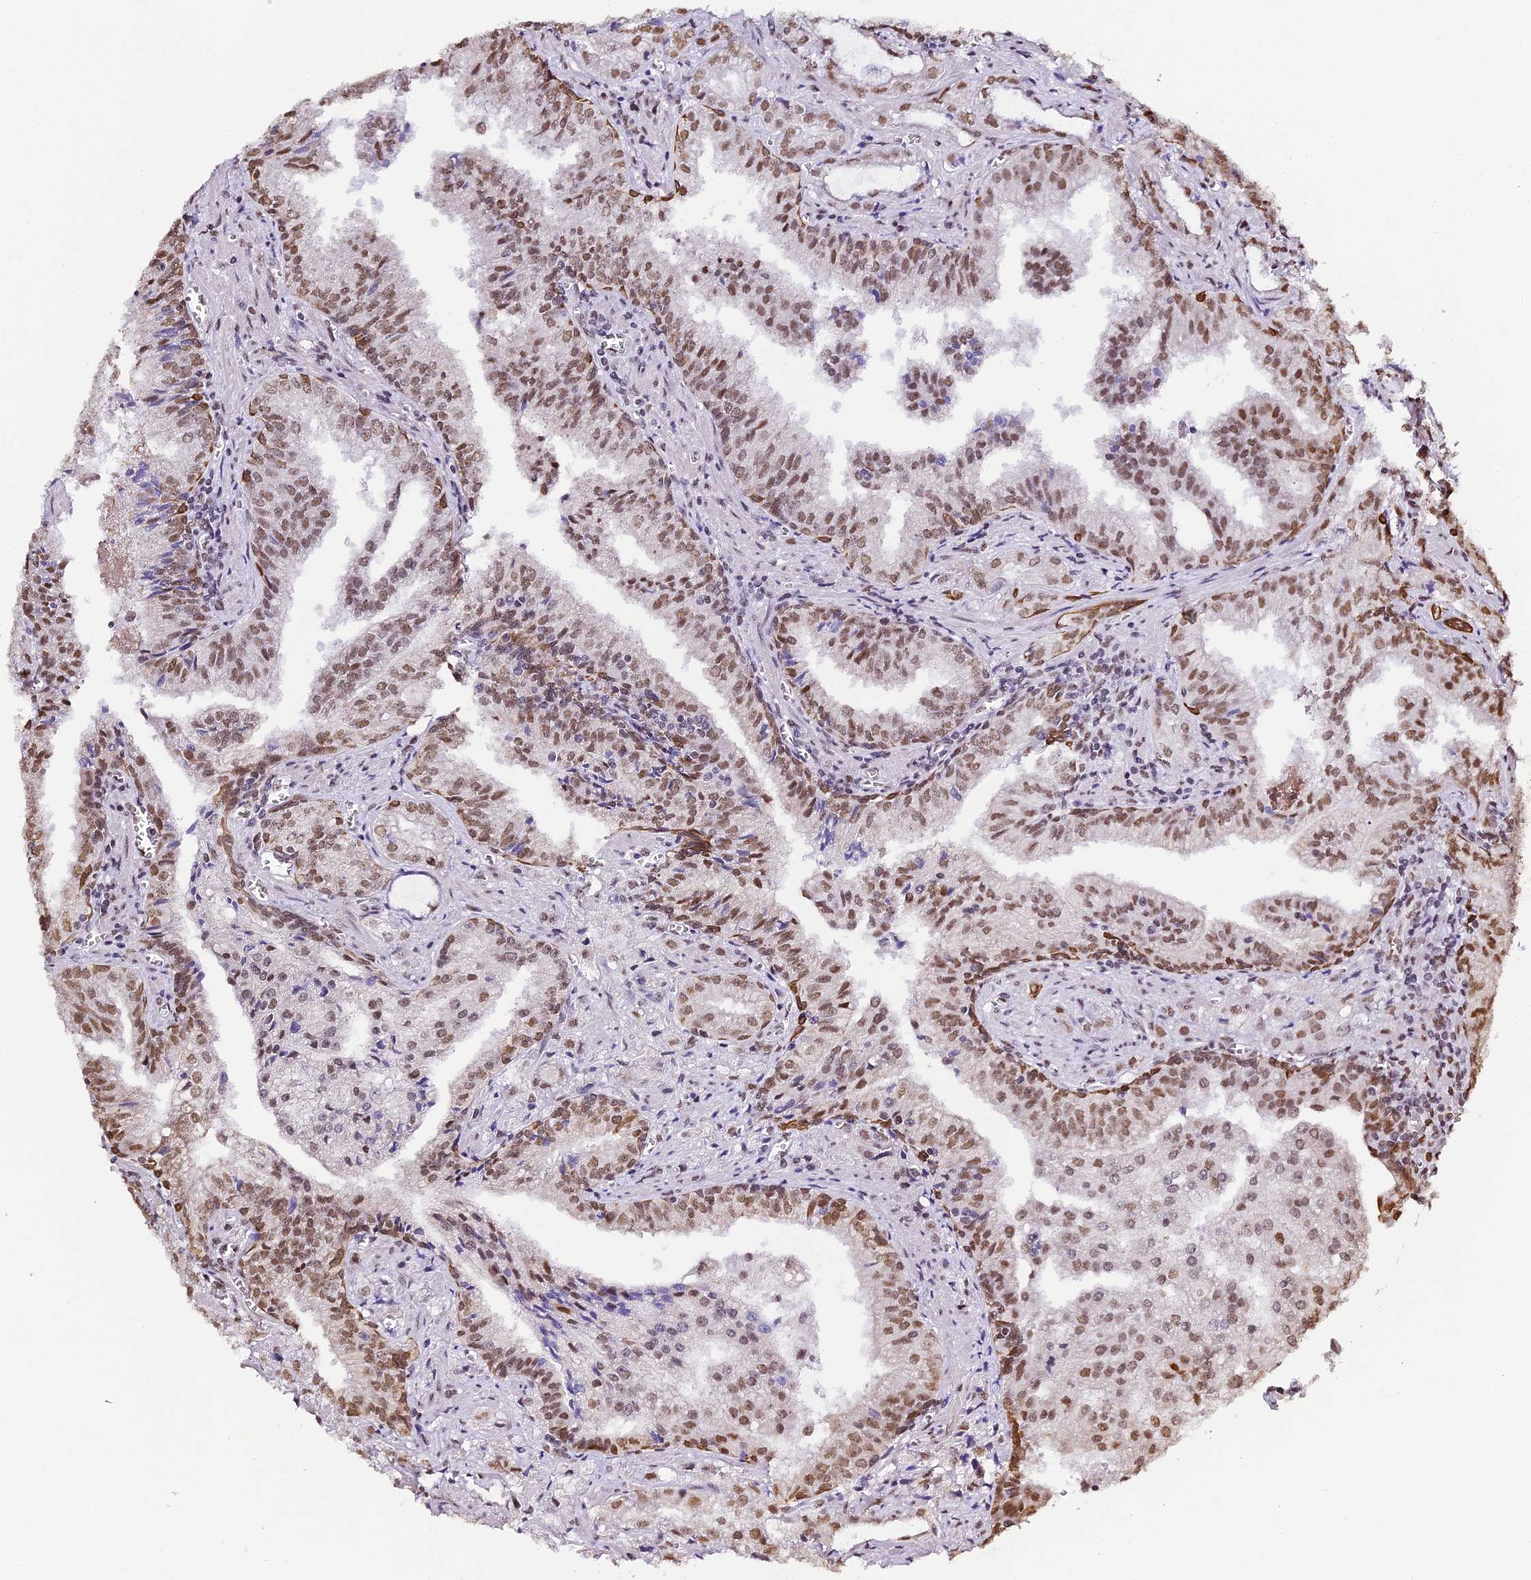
{"staining": {"intensity": "moderate", "quantity": ">75%", "location": "nuclear"}, "tissue": "prostate cancer", "cell_type": "Tumor cells", "image_type": "cancer", "snomed": [{"axis": "morphology", "description": "Adenocarcinoma, High grade"}, {"axis": "topography", "description": "Prostate"}], "caption": "Immunohistochemical staining of prostate cancer (adenocarcinoma (high-grade)) exhibits moderate nuclear protein expression in about >75% of tumor cells.", "gene": "HNRNPA1", "patient": {"sex": "male", "age": 68}}